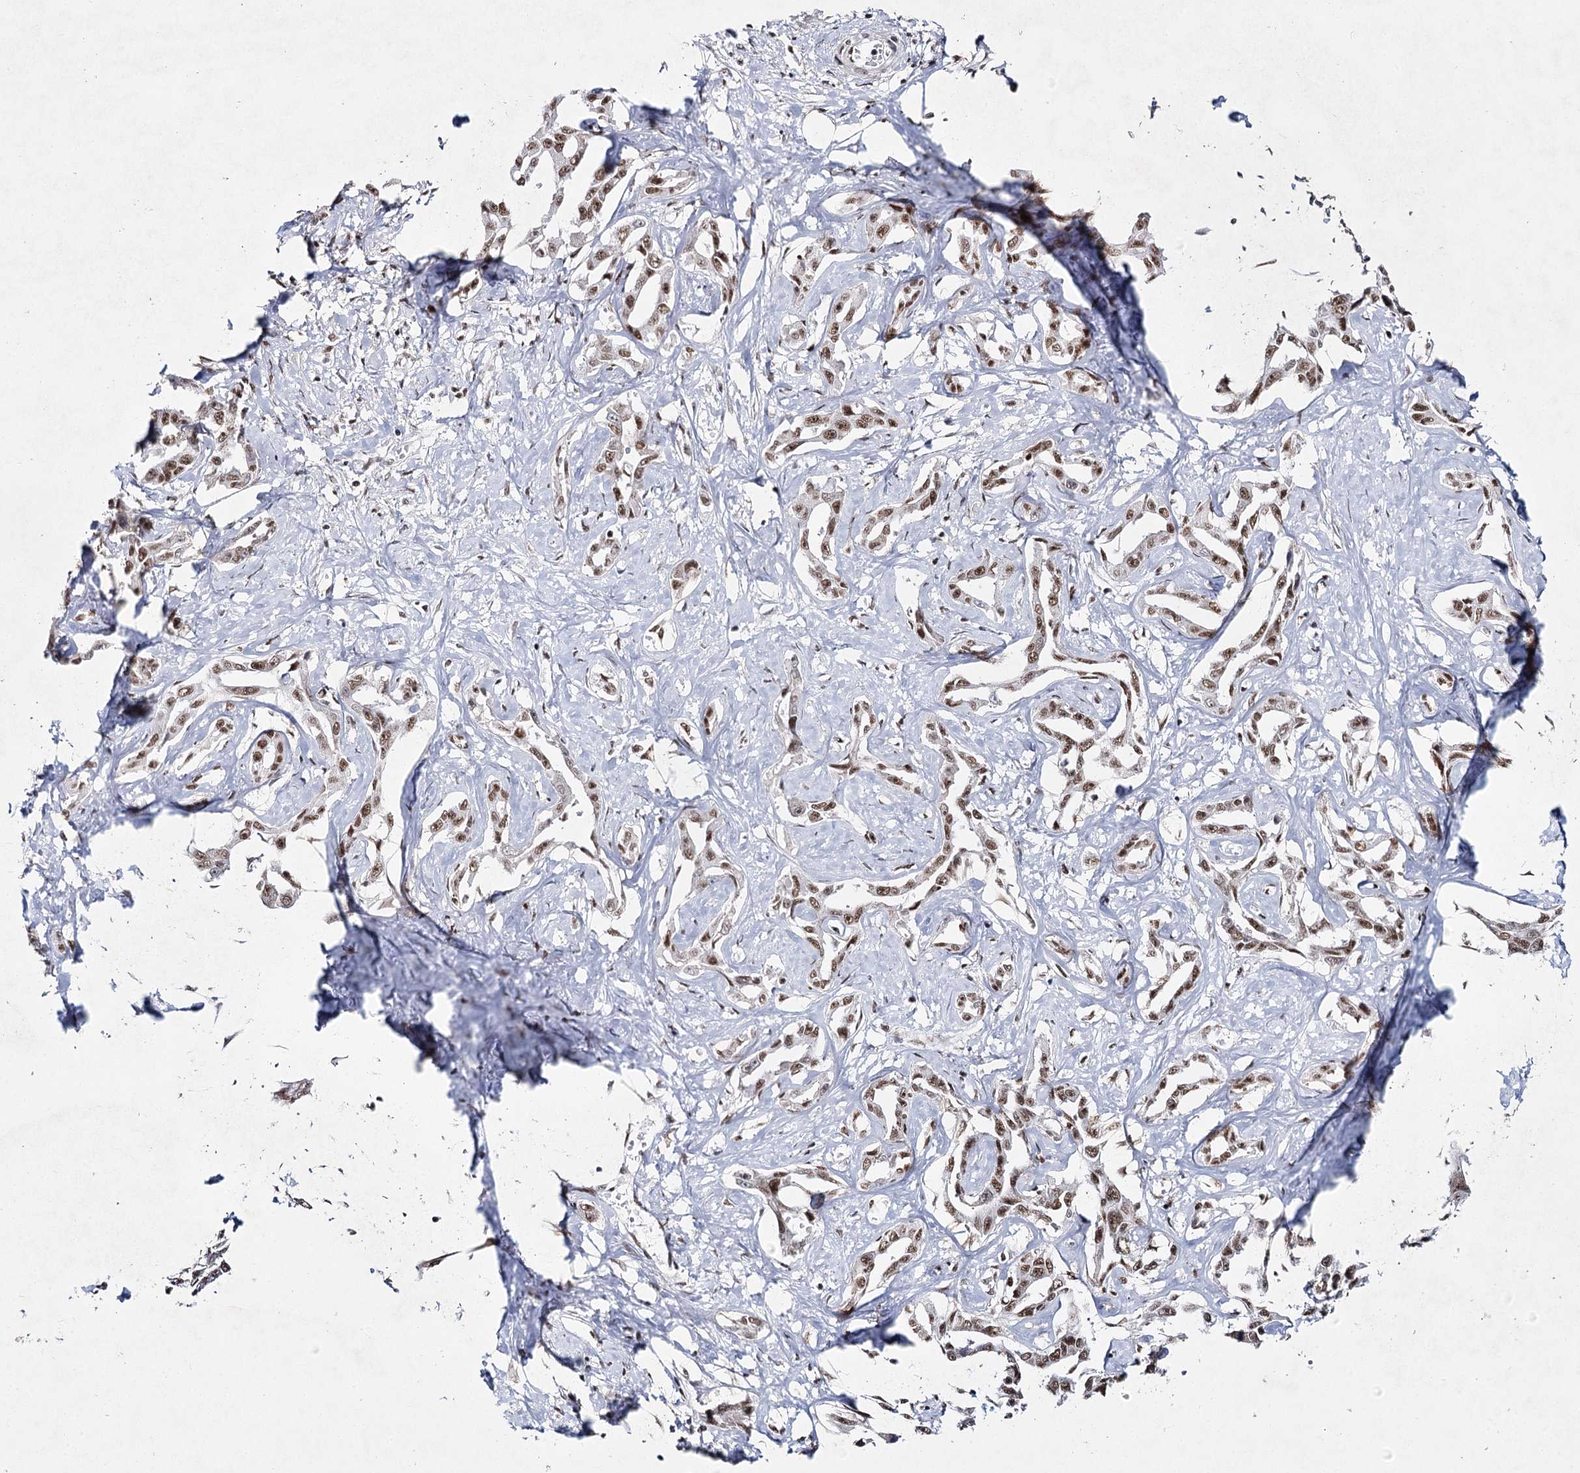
{"staining": {"intensity": "moderate", "quantity": ">75%", "location": "nuclear"}, "tissue": "liver cancer", "cell_type": "Tumor cells", "image_type": "cancer", "snomed": [{"axis": "morphology", "description": "Cholangiocarcinoma"}, {"axis": "topography", "description": "Liver"}], "caption": "Immunohistochemical staining of human liver cancer (cholangiocarcinoma) shows medium levels of moderate nuclear positivity in approximately >75% of tumor cells.", "gene": "SCAF8", "patient": {"sex": "male", "age": 59}}